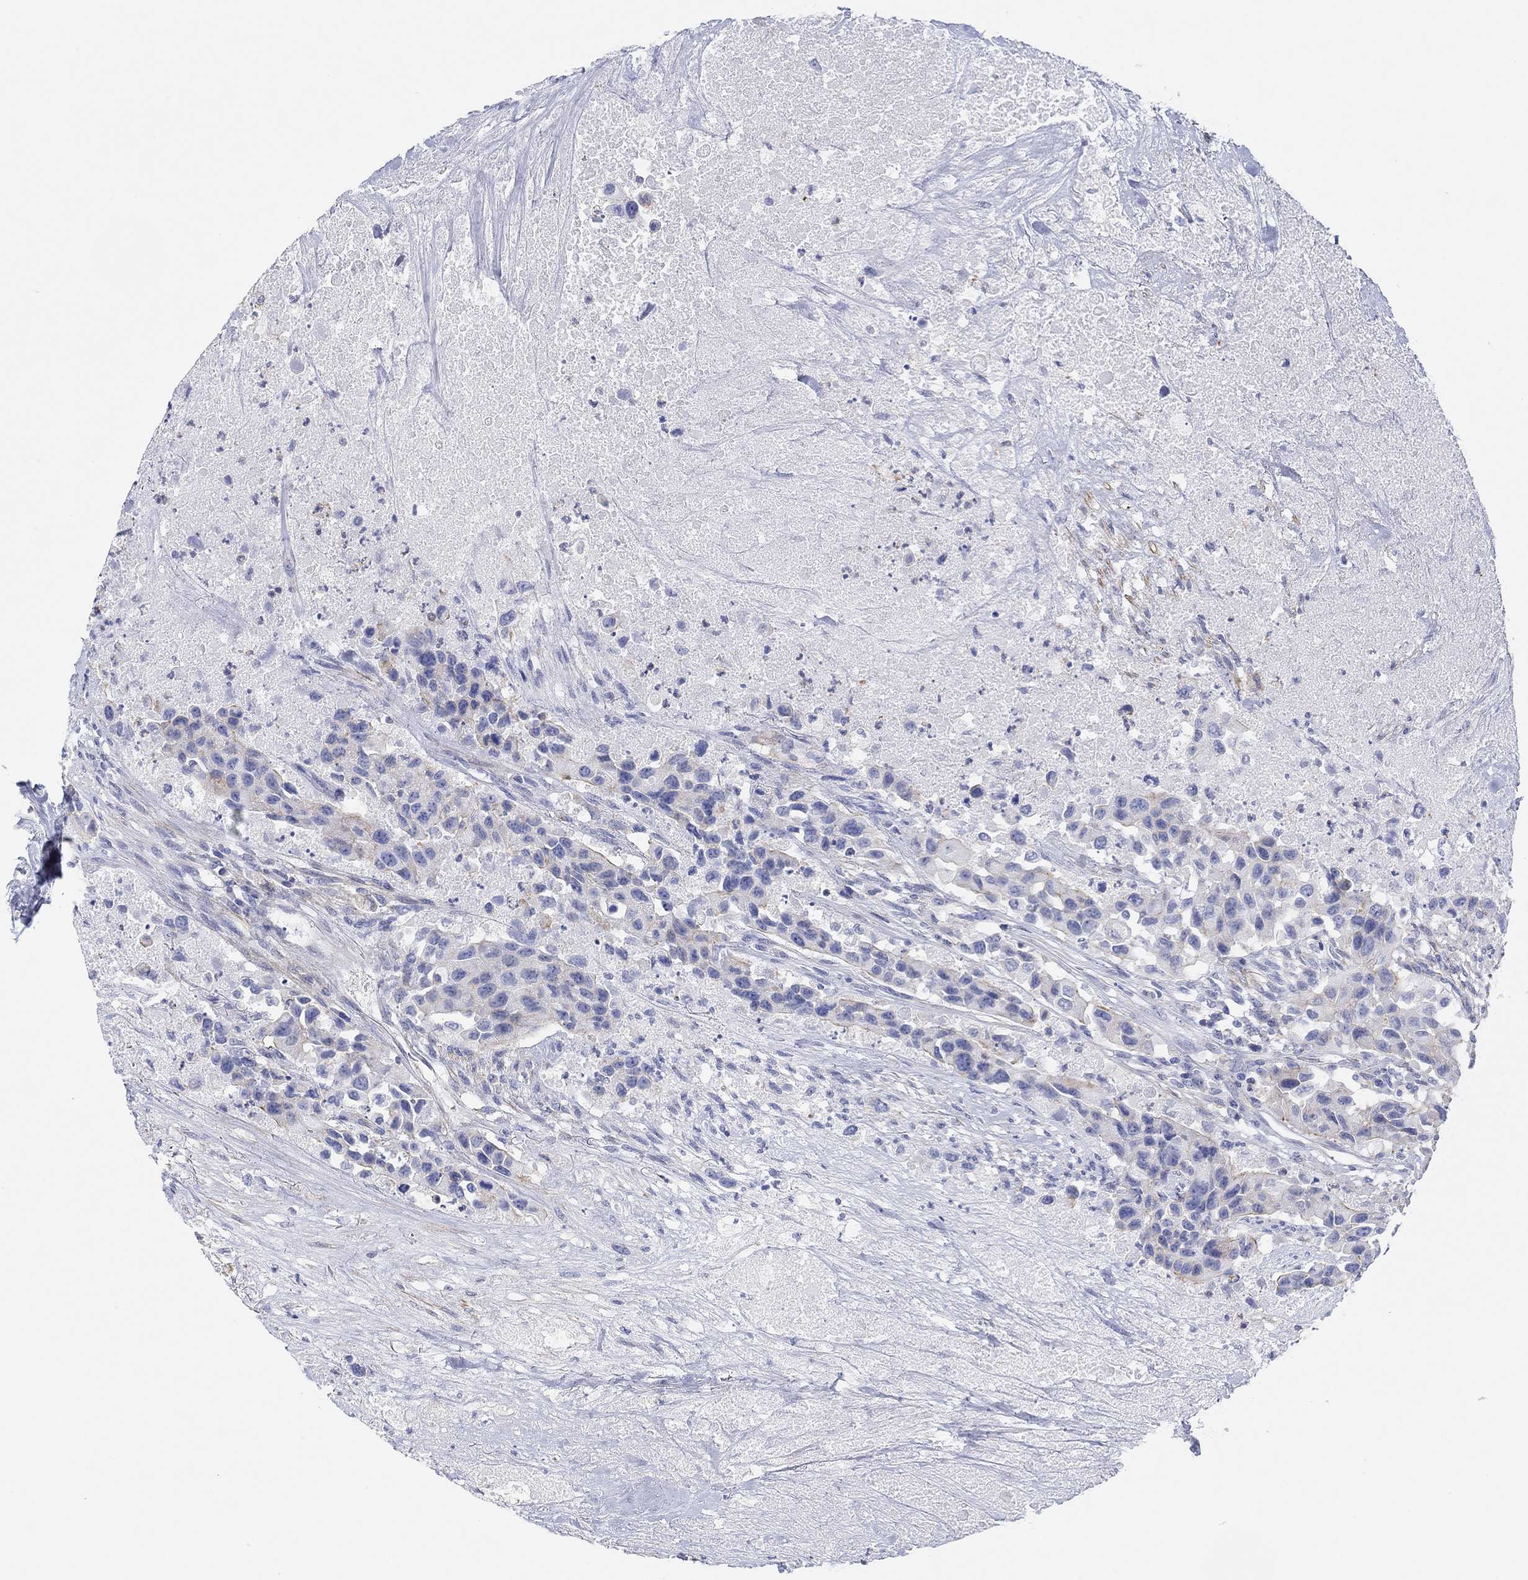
{"staining": {"intensity": "weak", "quantity": "<25%", "location": "cytoplasmic/membranous"}, "tissue": "urothelial cancer", "cell_type": "Tumor cells", "image_type": "cancer", "snomed": [{"axis": "morphology", "description": "Urothelial carcinoma, High grade"}, {"axis": "topography", "description": "Urinary bladder"}], "caption": "Immunohistochemical staining of urothelial cancer reveals no significant positivity in tumor cells.", "gene": "PPIL6", "patient": {"sex": "female", "age": 73}}